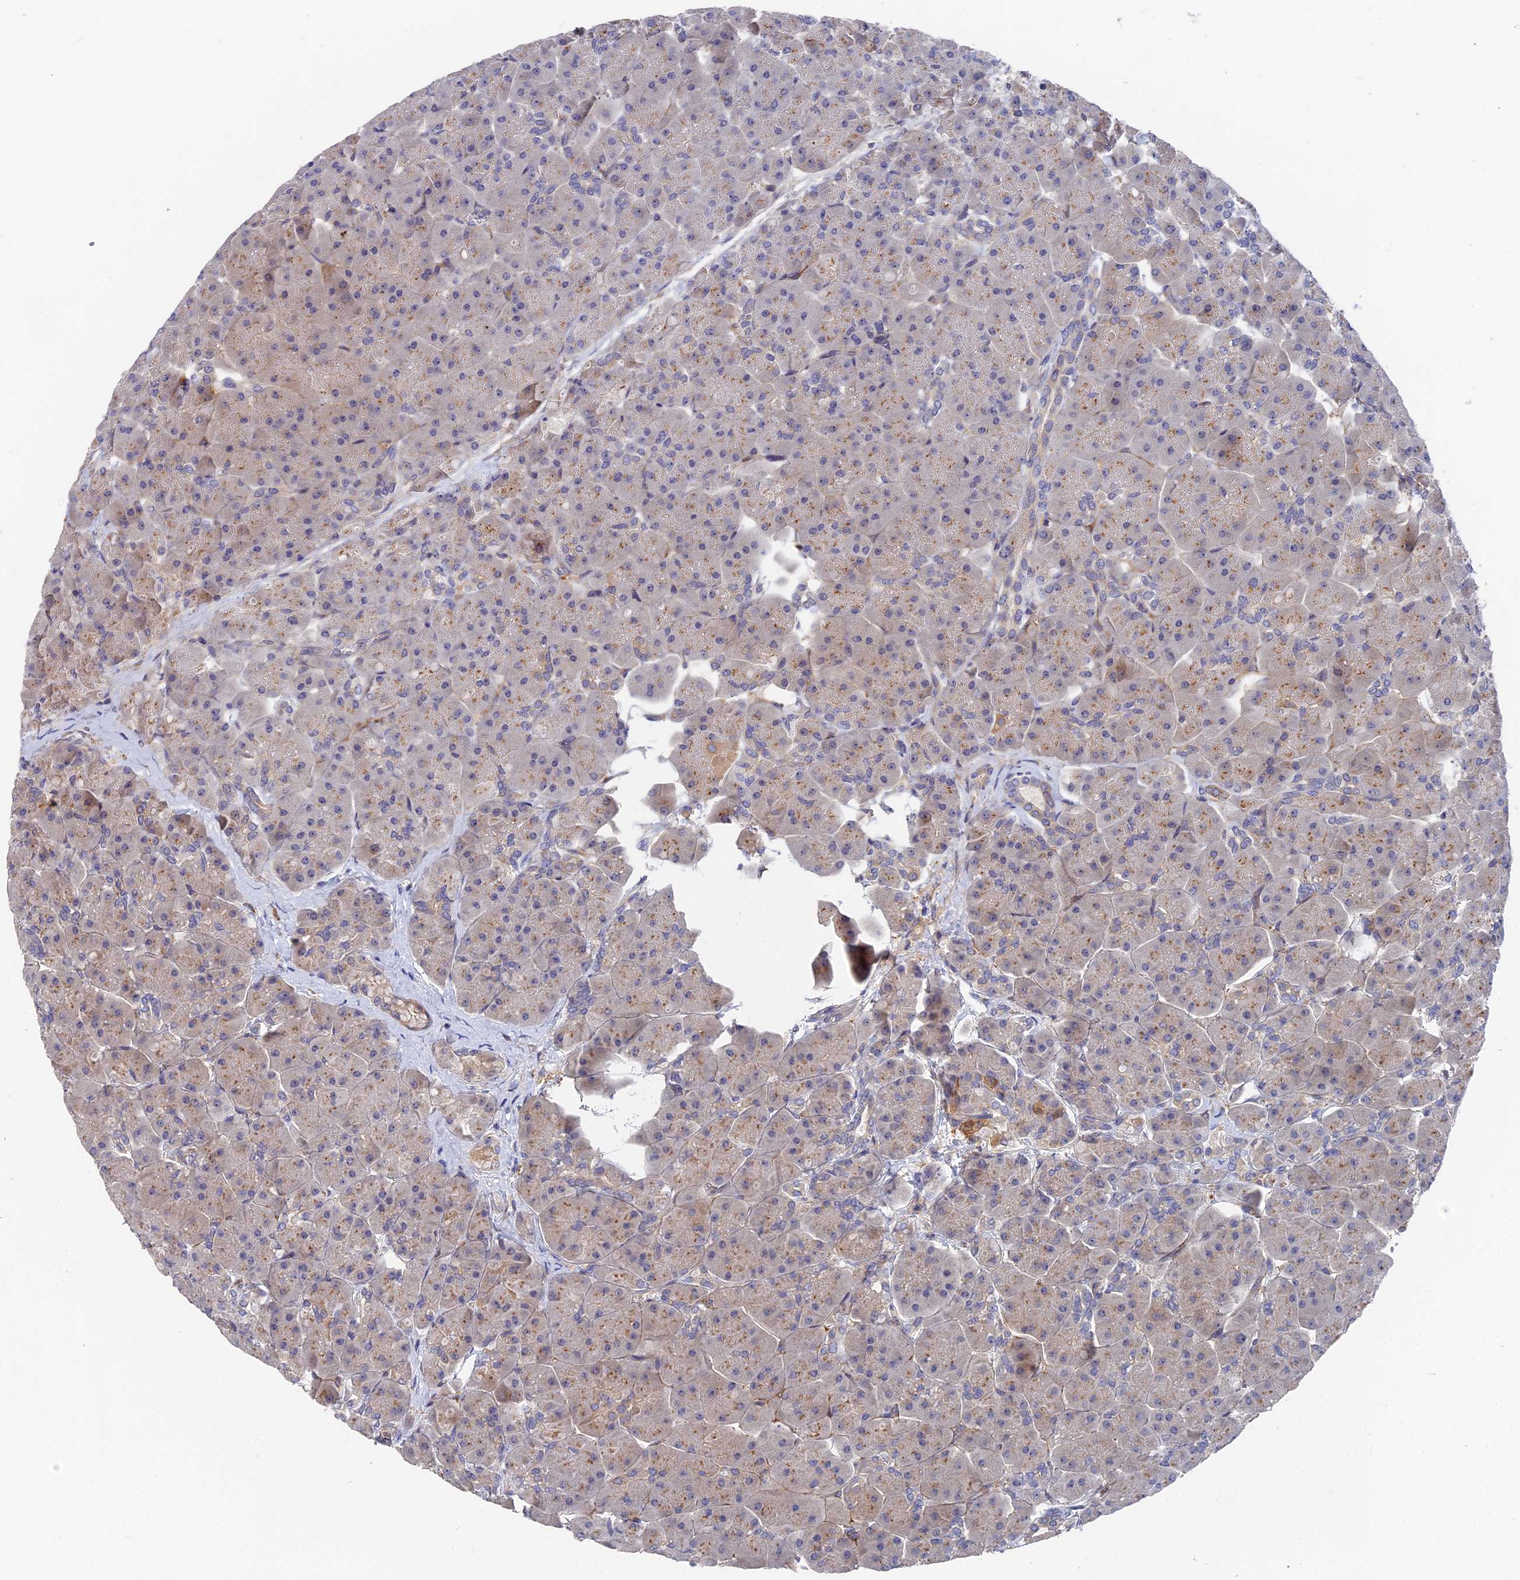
{"staining": {"intensity": "moderate", "quantity": "25%-75%", "location": "cytoplasmic/membranous"}, "tissue": "pancreas", "cell_type": "Exocrine glandular cells", "image_type": "normal", "snomed": [{"axis": "morphology", "description": "Normal tissue, NOS"}, {"axis": "topography", "description": "Pancreas"}], "caption": "High-magnification brightfield microscopy of benign pancreas stained with DAB (brown) and counterstained with hematoxylin (blue). exocrine glandular cells exhibit moderate cytoplasmic/membranous staining is present in approximately25%-75% of cells.", "gene": "CCDC113", "patient": {"sex": "male", "age": 66}}